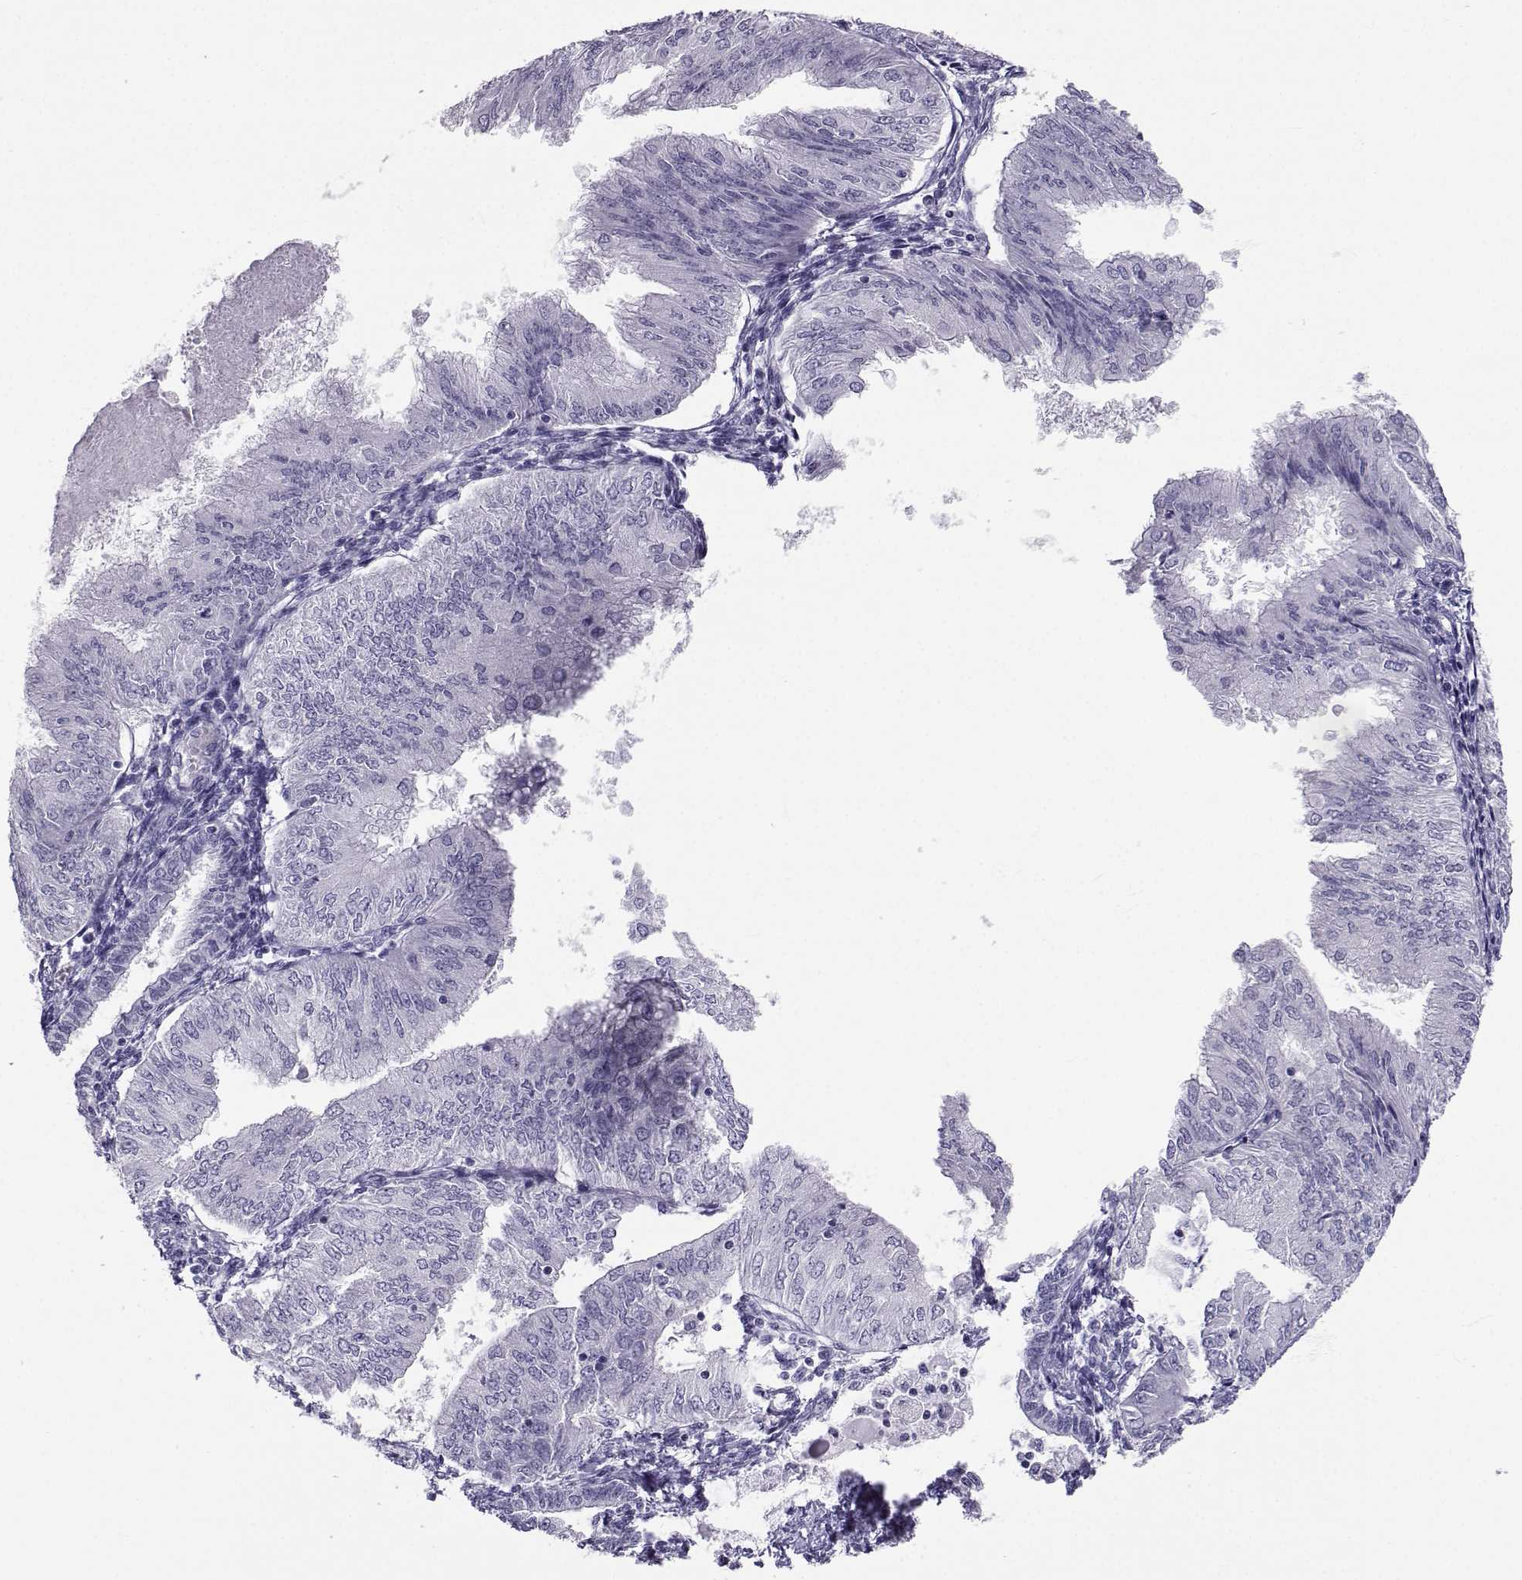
{"staining": {"intensity": "negative", "quantity": "none", "location": "none"}, "tissue": "endometrial cancer", "cell_type": "Tumor cells", "image_type": "cancer", "snomed": [{"axis": "morphology", "description": "Adenocarcinoma, NOS"}, {"axis": "topography", "description": "Endometrium"}], "caption": "Adenocarcinoma (endometrial) stained for a protein using IHC exhibits no expression tumor cells.", "gene": "SLC6A3", "patient": {"sex": "female", "age": 53}}